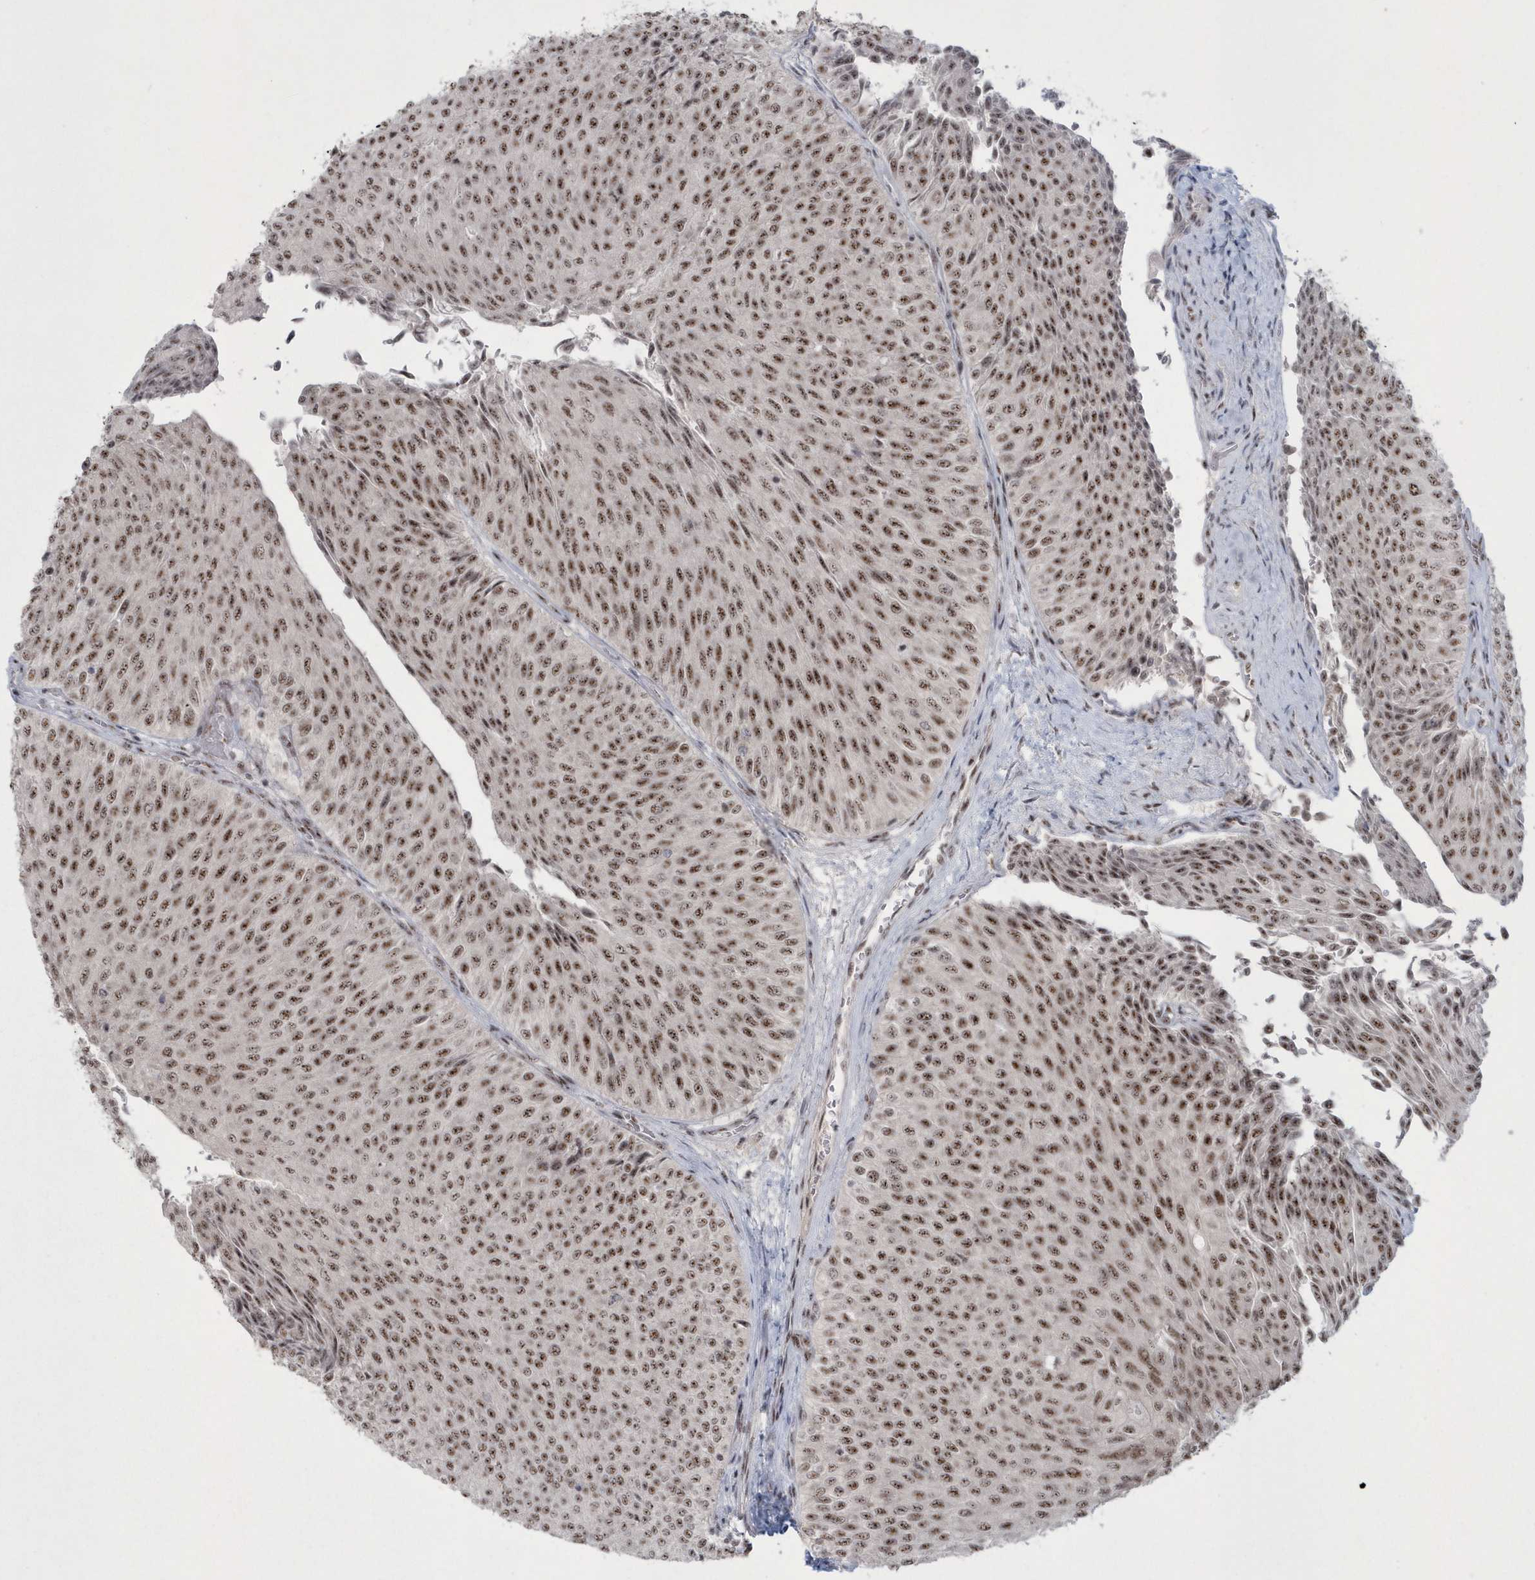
{"staining": {"intensity": "moderate", "quantity": ">75%", "location": "nuclear"}, "tissue": "urothelial cancer", "cell_type": "Tumor cells", "image_type": "cancer", "snomed": [{"axis": "morphology", "description": "Urothelial carcinoma, Low grade"}, {"axis": "topography", "description": "Urinary bladder"}], "caption": "A medium amount of moderate nuclear expression is seen in approximately >75% of tumor cells in urothelial cancer tissue. (Stains: DAB in brown, nuclei in blue, Microscopy: brightfield microscopy at high magnification).", "gene": "KDM6B", "patient": {"sex": "male", "age": 78}}